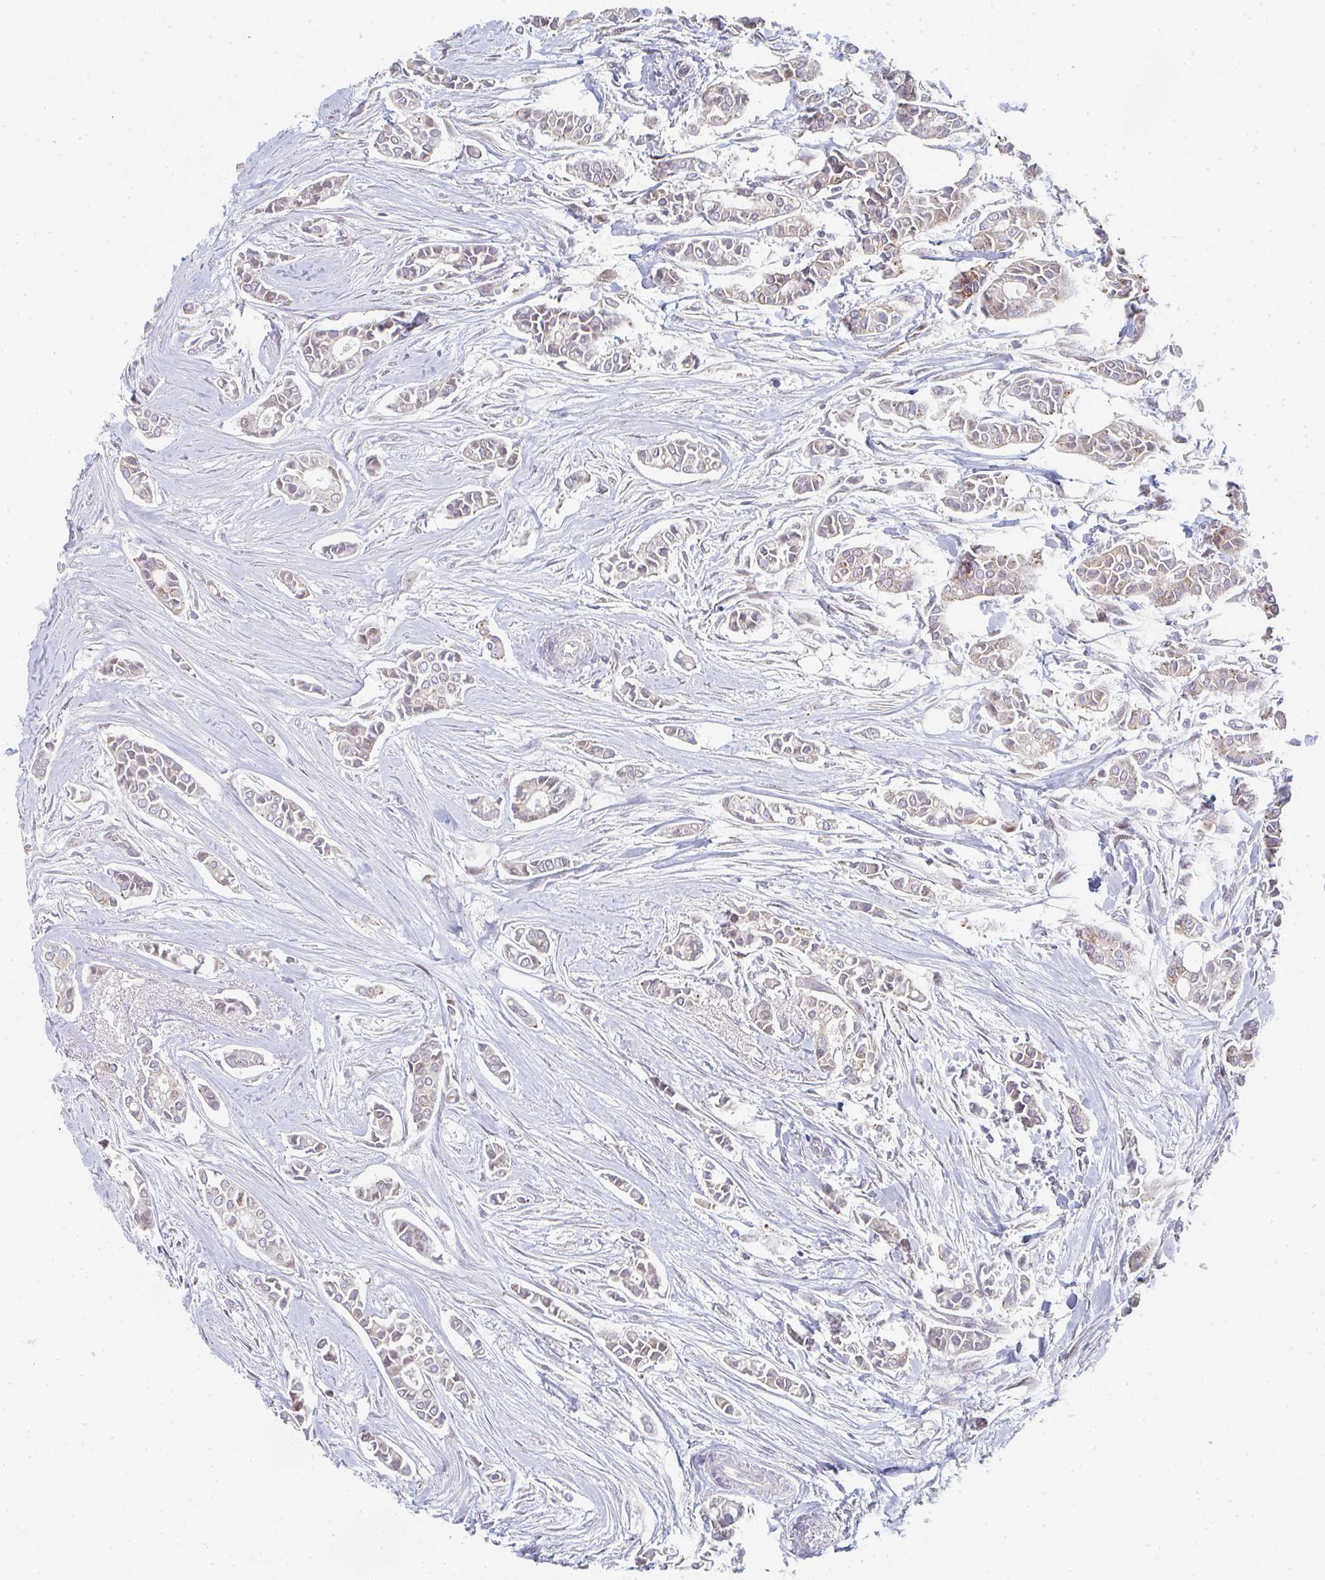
{"staining": {"intensity": "weak", "quantity": "25%-75%", "location": "cytoplasmic/membranous"}, "tissue": "breast cancer", "cell_type": "Tumor cells", "image_type": "cancer", "snomed": [{"axis": "morphology", "description": "Duct carcinoma"}, {"axis": "topography", "description": "Breast"}], "caption": "Immunohistochemical staining of breast intraductal carcinoma shows low levels of weak cytoplasmic/membranous staining in about 25%-75% of tumor cells.", "gene": "ZNF526", "patient": {"sex": "female", "age": 84}}